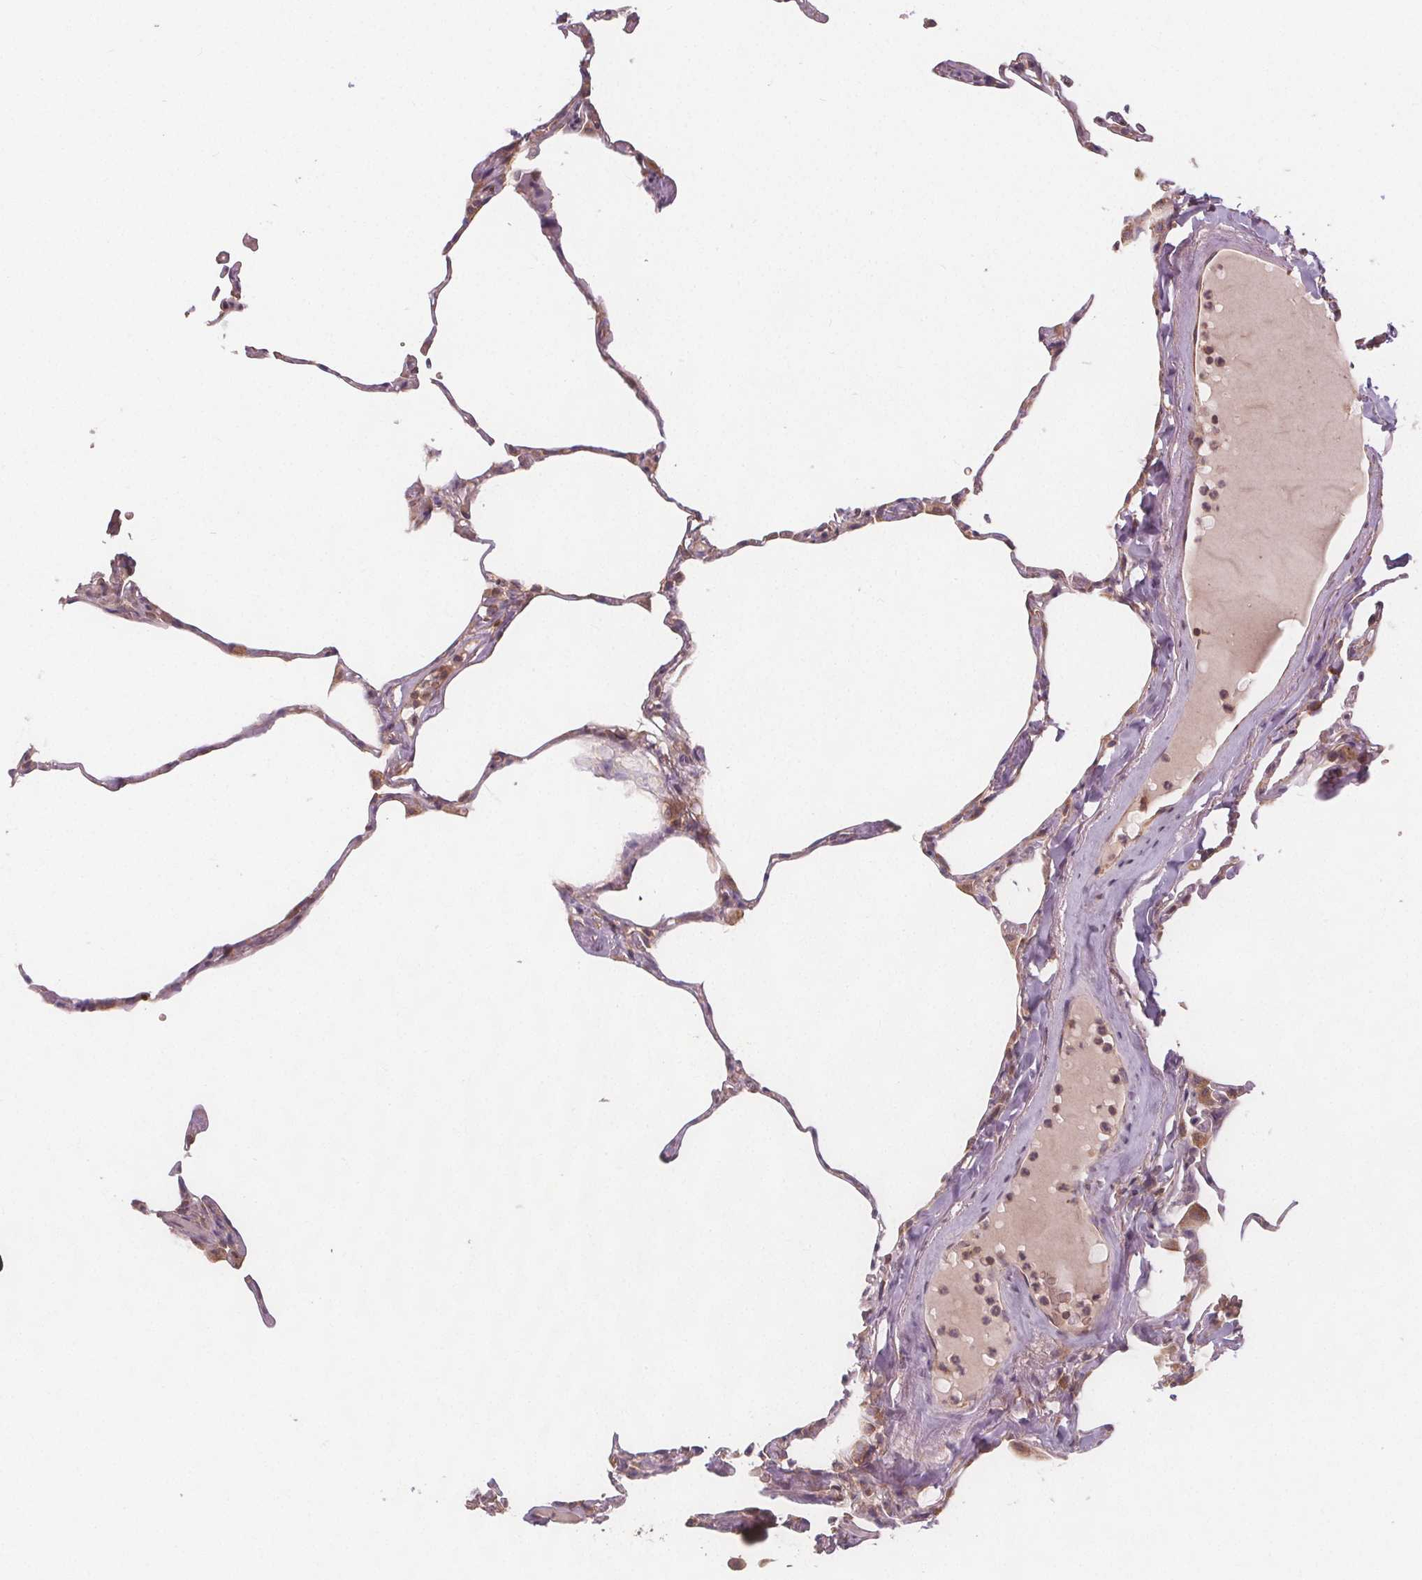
{"staining": {"intensity": "weak", "quantity": "<25%", "location": "cytoplasmic/membranous"}, "tissue": "lung", "cell_type": "Alveolar cells", "image_type": "normal", "snomed": [{"axis": "morphology", "description": "Normal tissue, NOS"}, {"axis": "topography", "description": "Lung"}], "caption": "A high-resolution micrograph shows IHC staining of benign lung, which exhibits no significant staining in alveolar cells.", "gene": "EIF3D", "patient": {"sex": "male", "age": 65}}